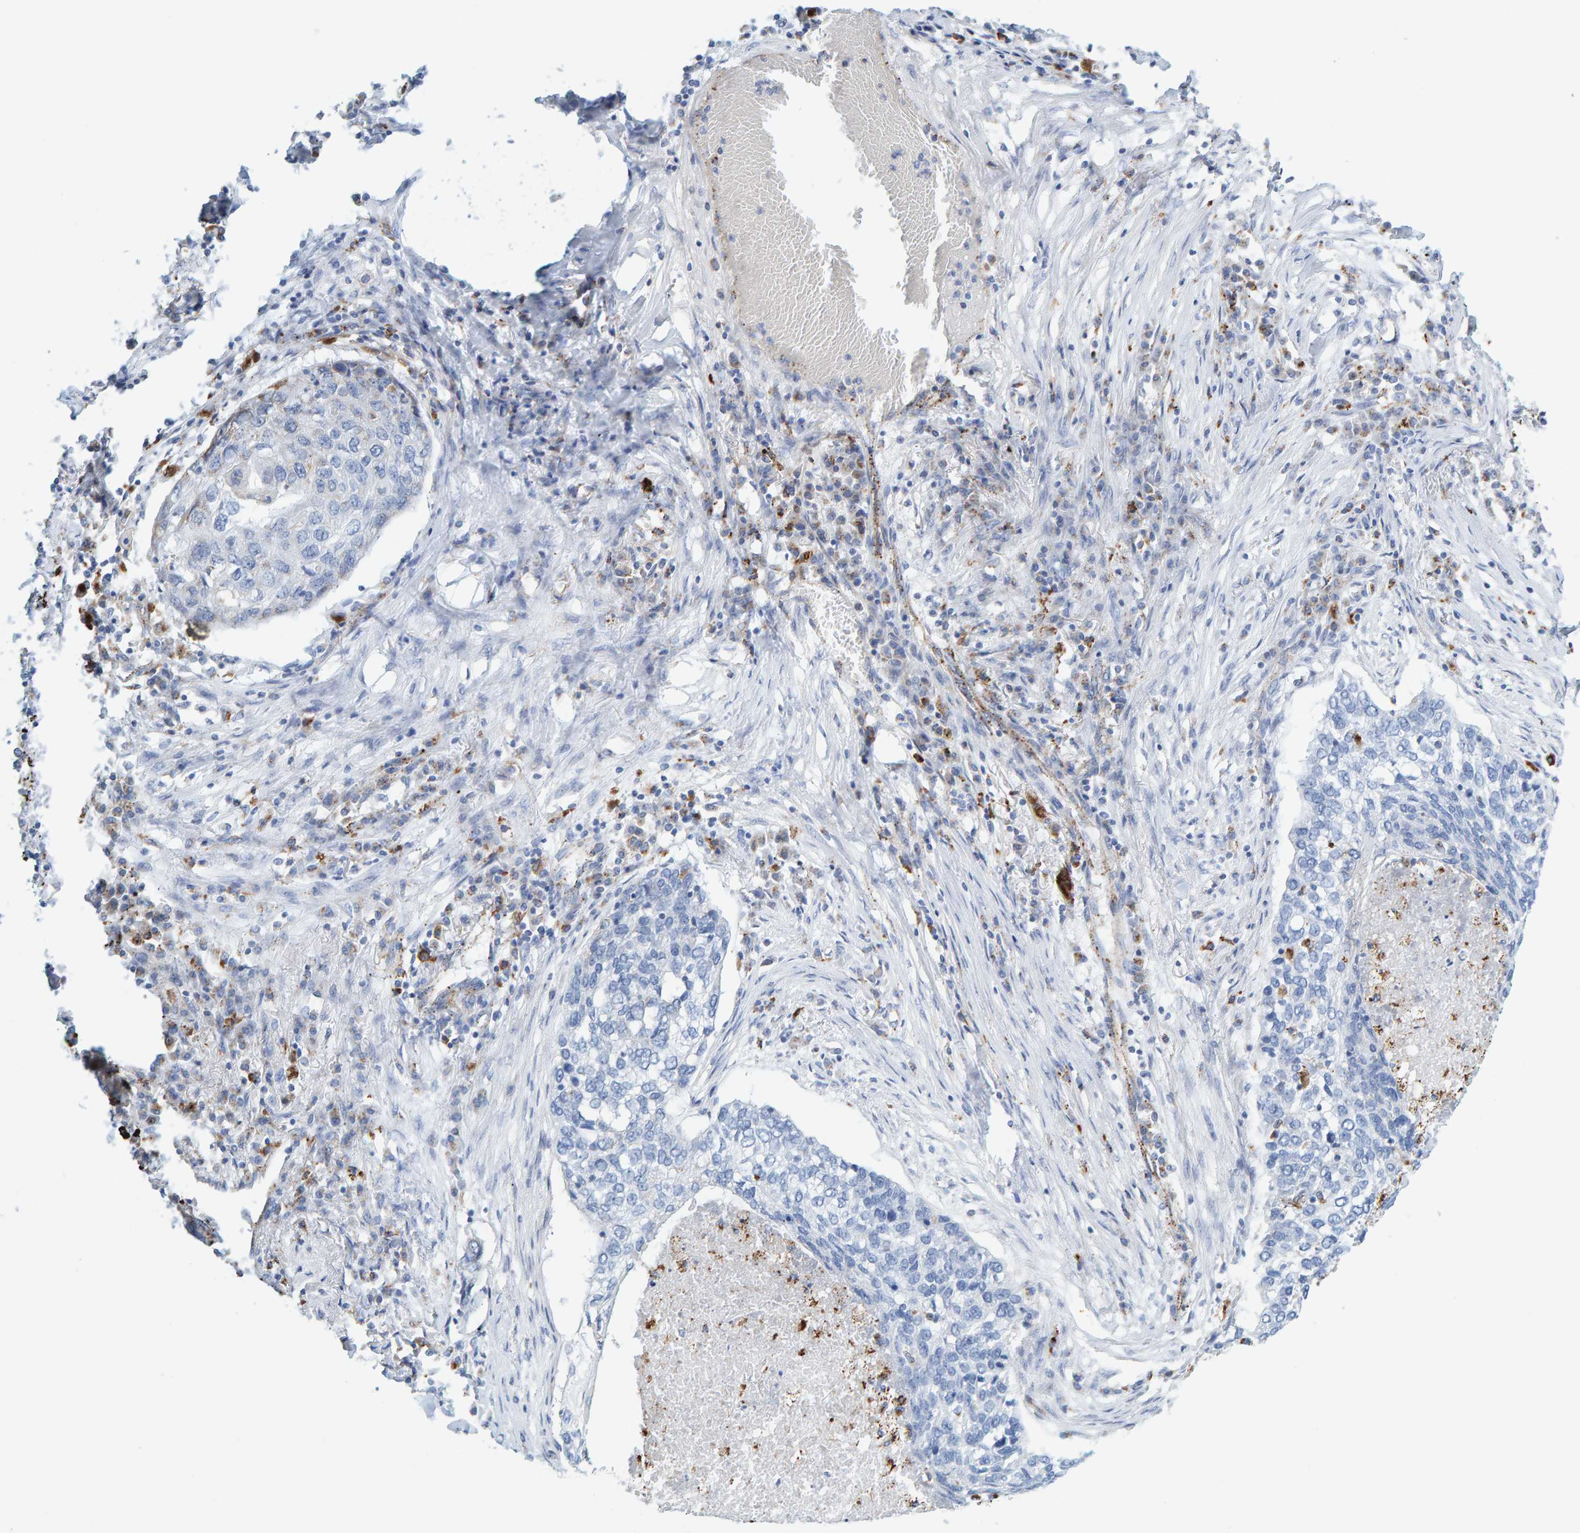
{"staining": {"intensity": "negative", "quantity": "none", "location": "none"}, "tissue": "lung cancer", "cell_type": "Tumor cells", "image_type": "cancer", "snomed": [{"axis": "morphology", "description": "Squamous cell carcinoma, NOS"}, {"axis": "topography", "description": "Lung"}], "caption": "The micrograph shows no significant staining in tumor cells of lung squamous cell carcinoma.", "gene": "BIN3", "patient": {"sex": "female", "age": 63}}